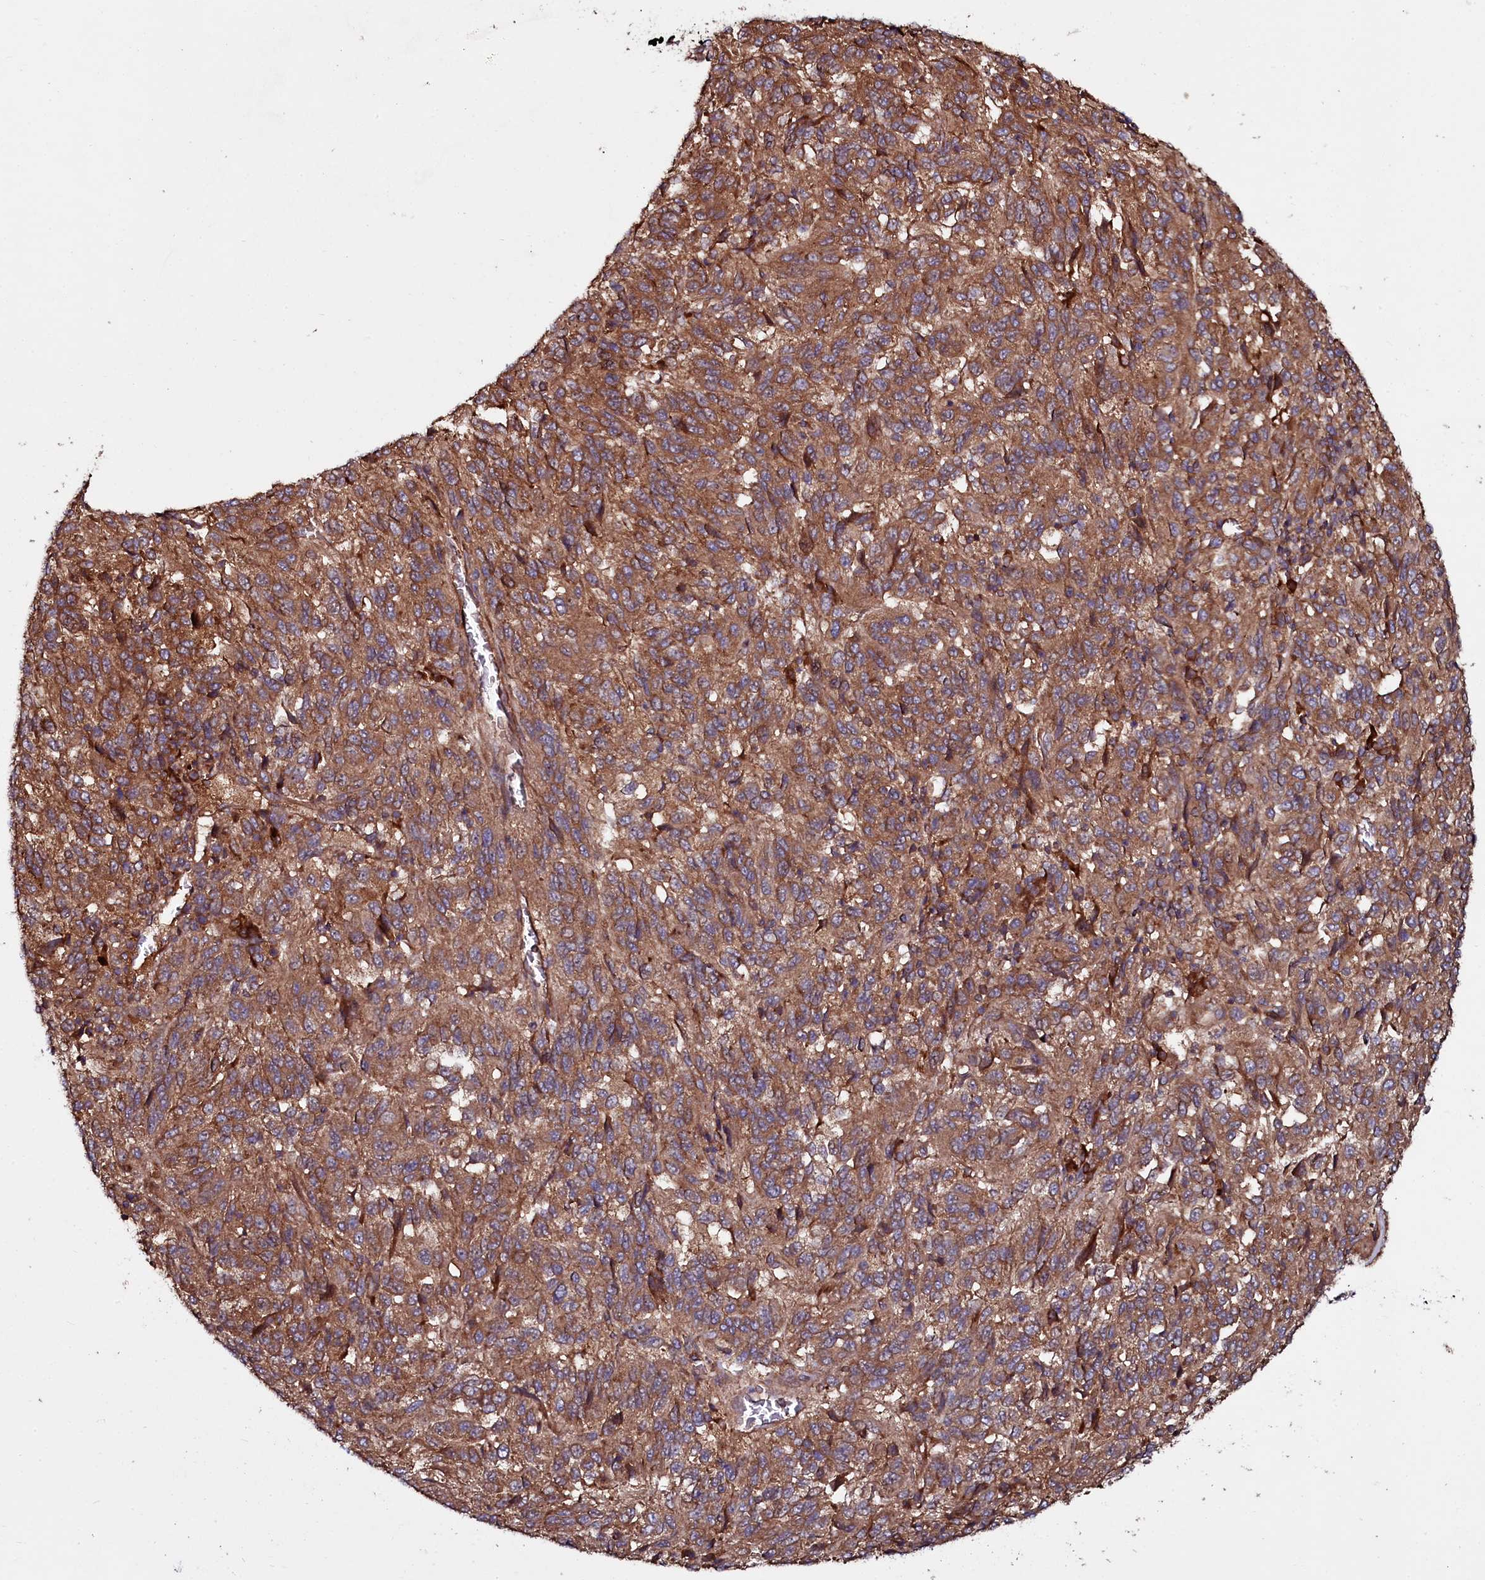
{"staining": {"intensity": "moderate", "quantity": ">75%", "location": "cytoplasmic/membranous"}, "tissue": "melanoma", "cell_type": "Tumor cells", "image_type": "cancer", "snomed": [{"axis": "morphology", "description": "Malignant melanoma, Metastatic site"}, {"axis": "topography", "description": "Lung"}], "caption": "Immunohistochemical staining of human melanoma reveals medium levels of moderate cytoplasmic/membranous protein positivity in about >75% of tumor cells.", "gene": "USPL1", "patient": {"sex": "male", "age": 64}}